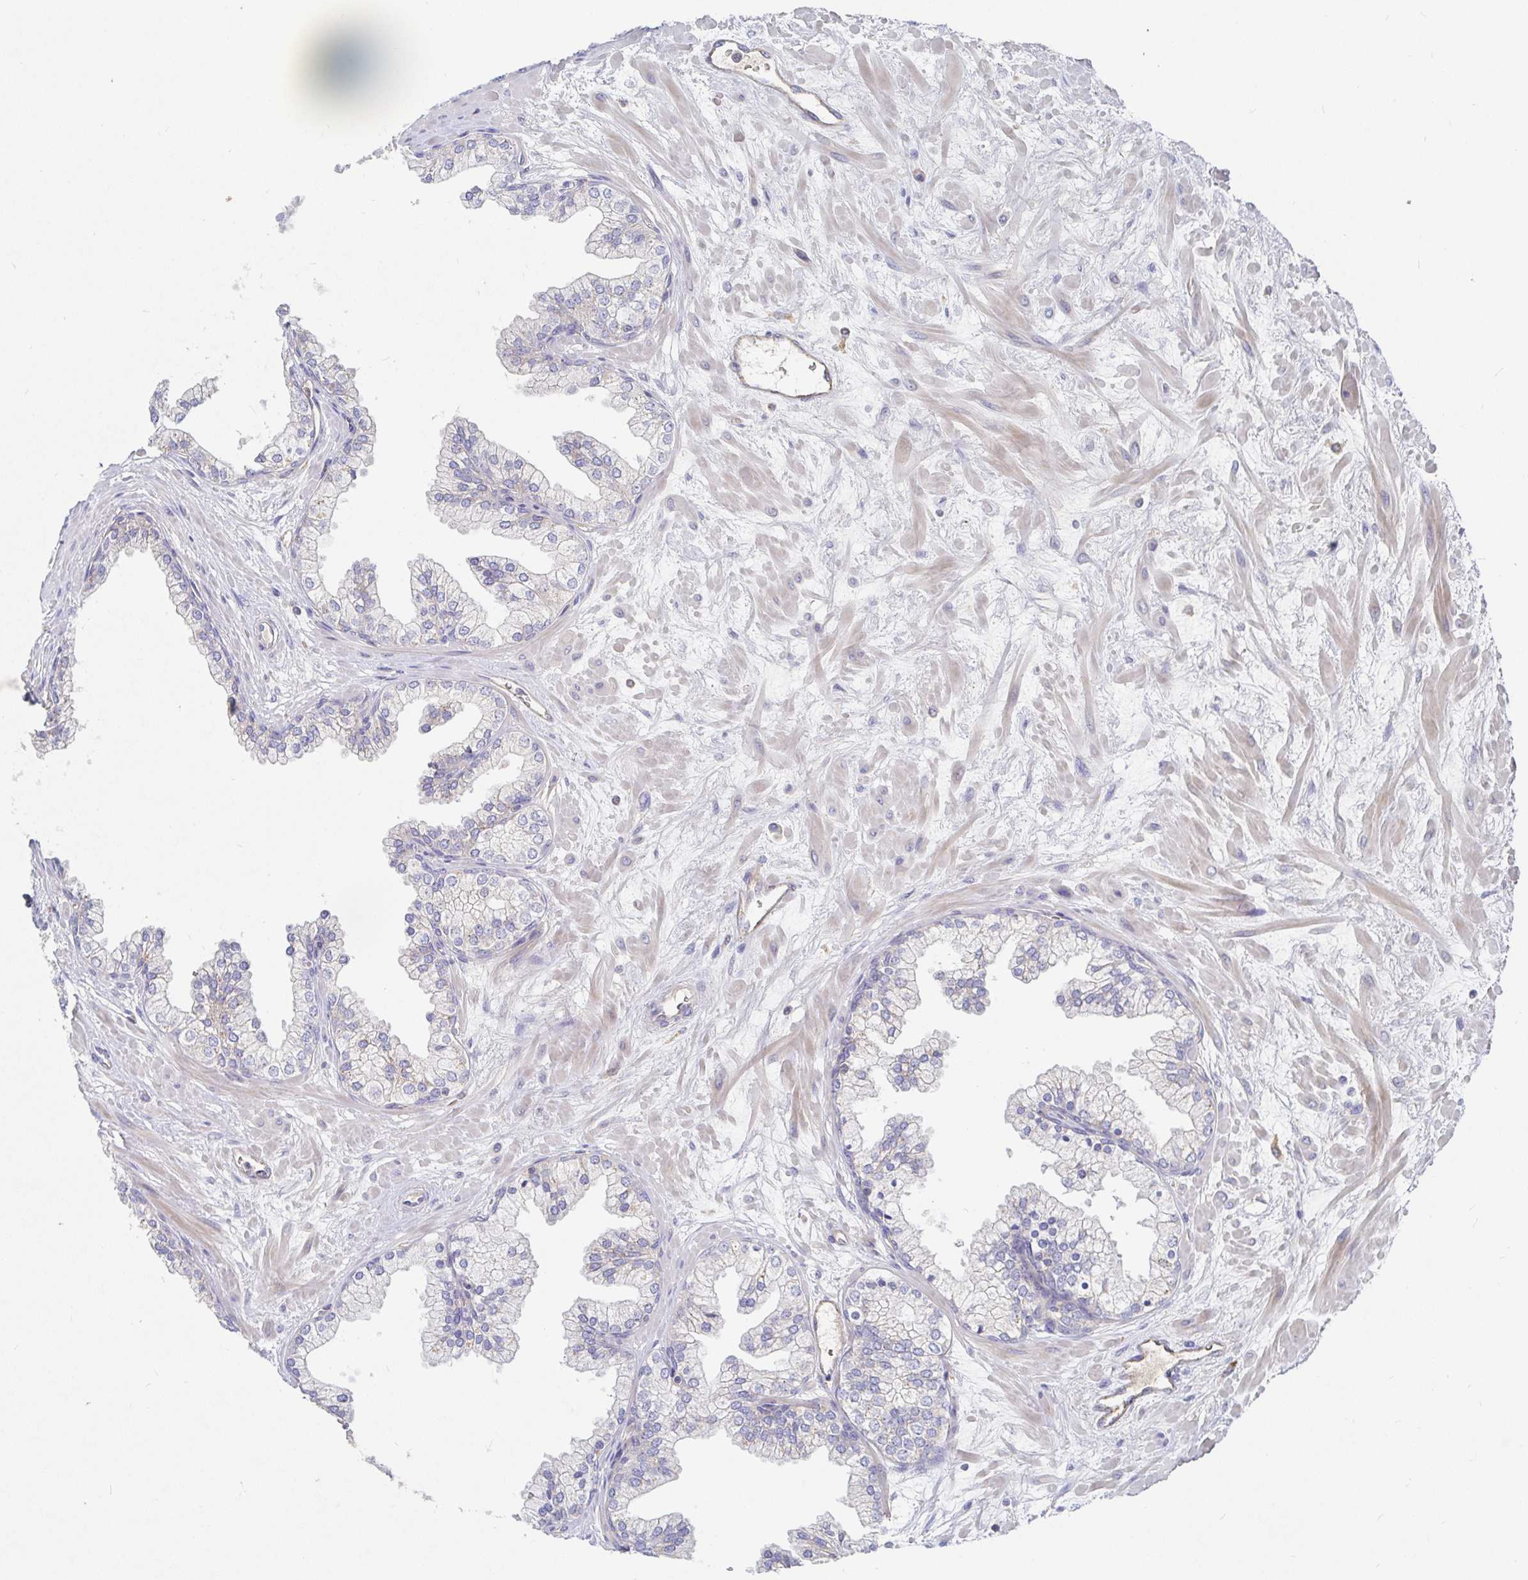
{"staining": {"intensity": "weak", "quantity": "<25%", "location": "cytoplasmic/membranous"}, "tissue": "prostate", "cell_type": "Glandular cells", "image_type": "normal", "snomed": [{"axis": "morphology", "description": "Normal tissue, NOS"}, {"axis": "topography", "description": "Prostate"}, {"axis": "topography", "description": "Peripheral nerve tissue"}], "caption": "IHC of unremarkable human prostate shows no expression in glandular cells. Brightfield microscopy of IHC stained with DAB (3,3'-diaminobenzidine) (brown) and hematoxylin (blue), captured at high magnification.", "gene": "IRAK2", "patient": {"sex": "male", "age": 61}}